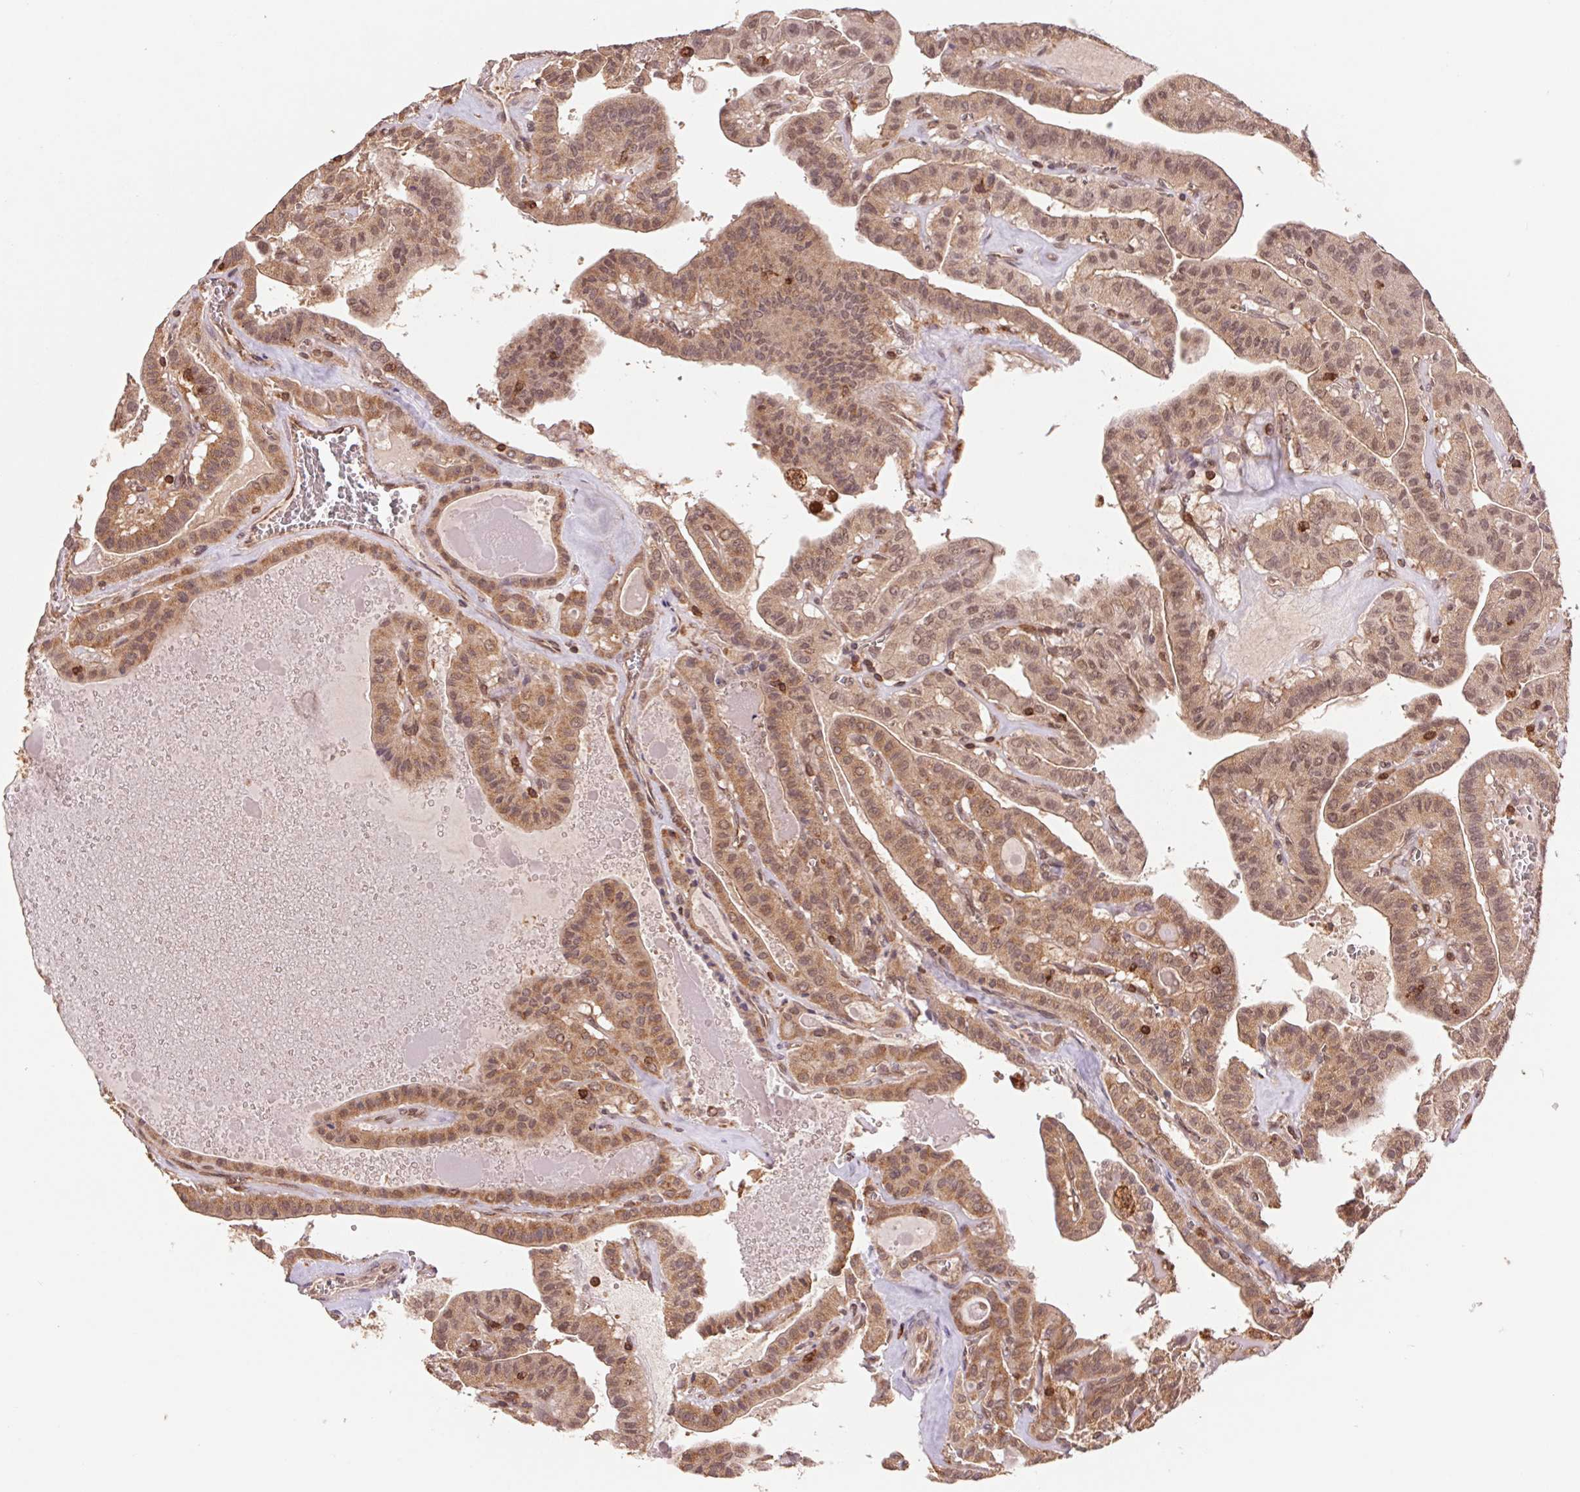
{"staining": {"intensity": "moderate", "quantity": ">75%", "location": "cytoplasmic/membranous,nuclear"}, "tissue": "thyroid cancer", "cell_type": "Tumor cells", "image_type": "cancer", "snomed": [{"axis": "morphology", "description": "Papillary adenocarcinoma, NOS"}, {"axis": "topography", "description": "Thyroid gland"}], "caption": "Moderate cytoplasmic/membranous and nuclear protein staining is present in approximately >75% of tumor cells in thyroid papillary adenocarcinoma. (brown staining indicates protein expression, while blue staining denotes nuclei).", "gene": "URM1", "patient": {"sex": "male", "age": 52}}